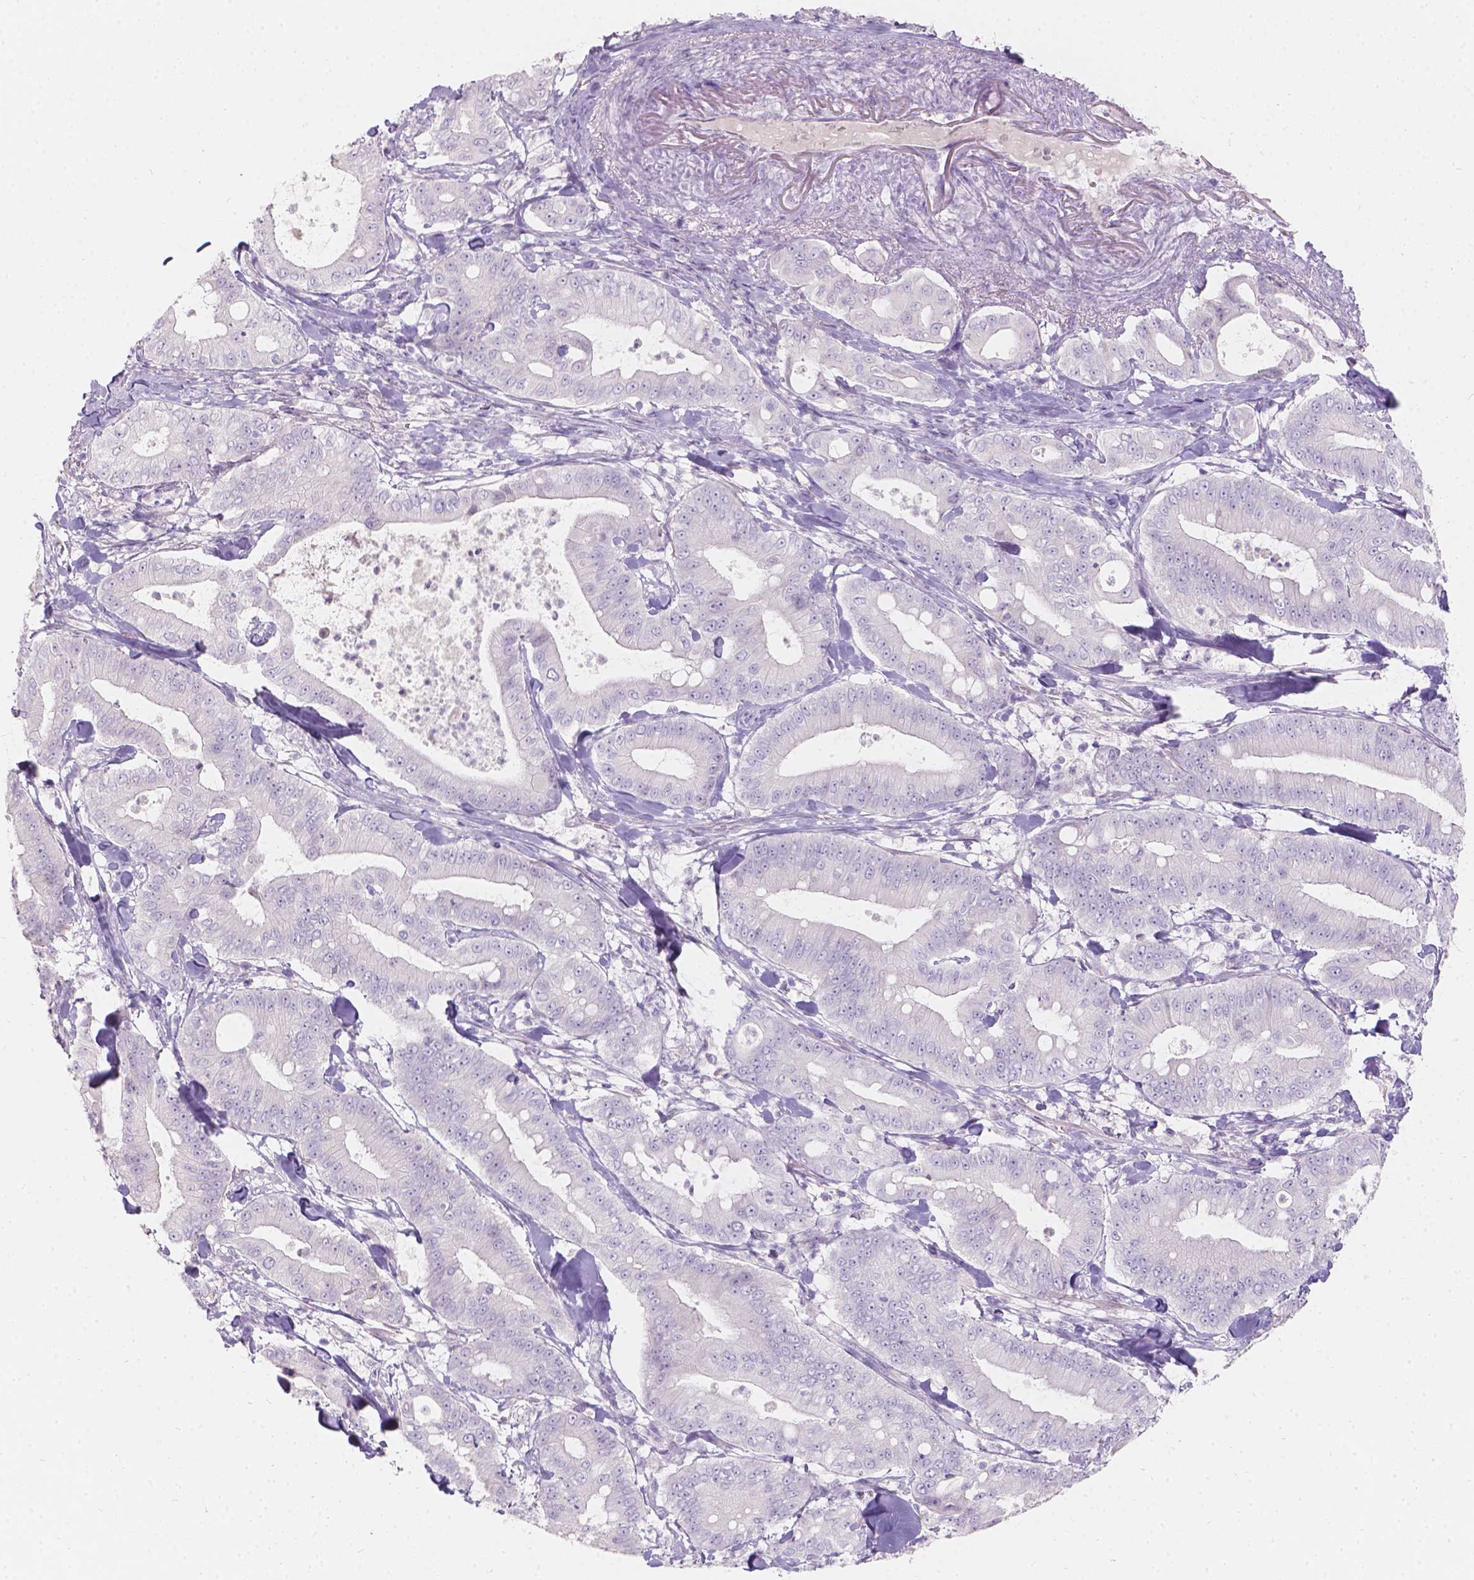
{"staining": {"intensity": "negative", "quantity": "none", "location": "none"}, "tissue": "pancreatic cancer", "cell_type": "Tumor cells", "image_type": "cancer", "snomed": [{"axis": "morphology", "description": "Adenocarcinoma, NOS"}, {"axis": "topography", "description": "Pancreas"}], "caption": "Tumor cells are negative for brown protein staining in pancreatic cancer.", "gene": "HTN3", "patient": {"sex": "male", "age": 71}}